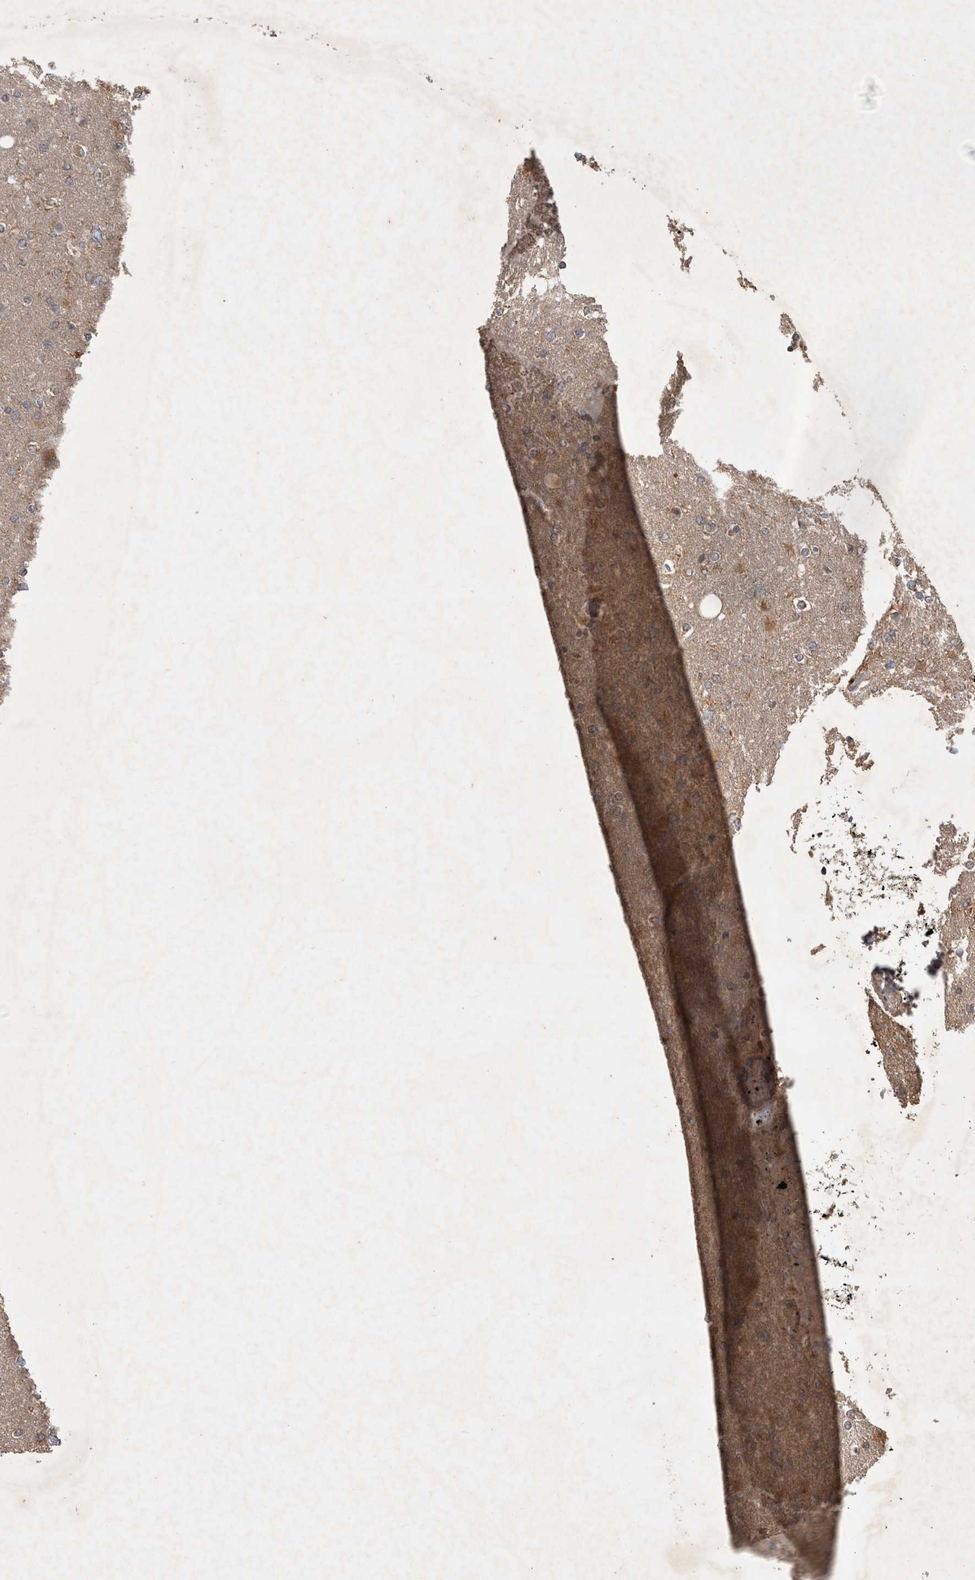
{"staining": {"intensity": "moderate", "quantity": "<25%", "location": "cytoplasmic/membranous"}, "tissue": "glioma", "cell_type": "Tumor cells", "image_type": "cancer", "snomed": [{"axis": "morphology", "description": "Glioma, malignant, High grade"}, {"axis": "topography", "description": "Cerebral cortex"}], "caption": "Human glioma stained with a protein marker exhibits moderate staining in tumor cells.", "gene": "TRMT61B", "patient": {"sex": "female", "age": 36}}